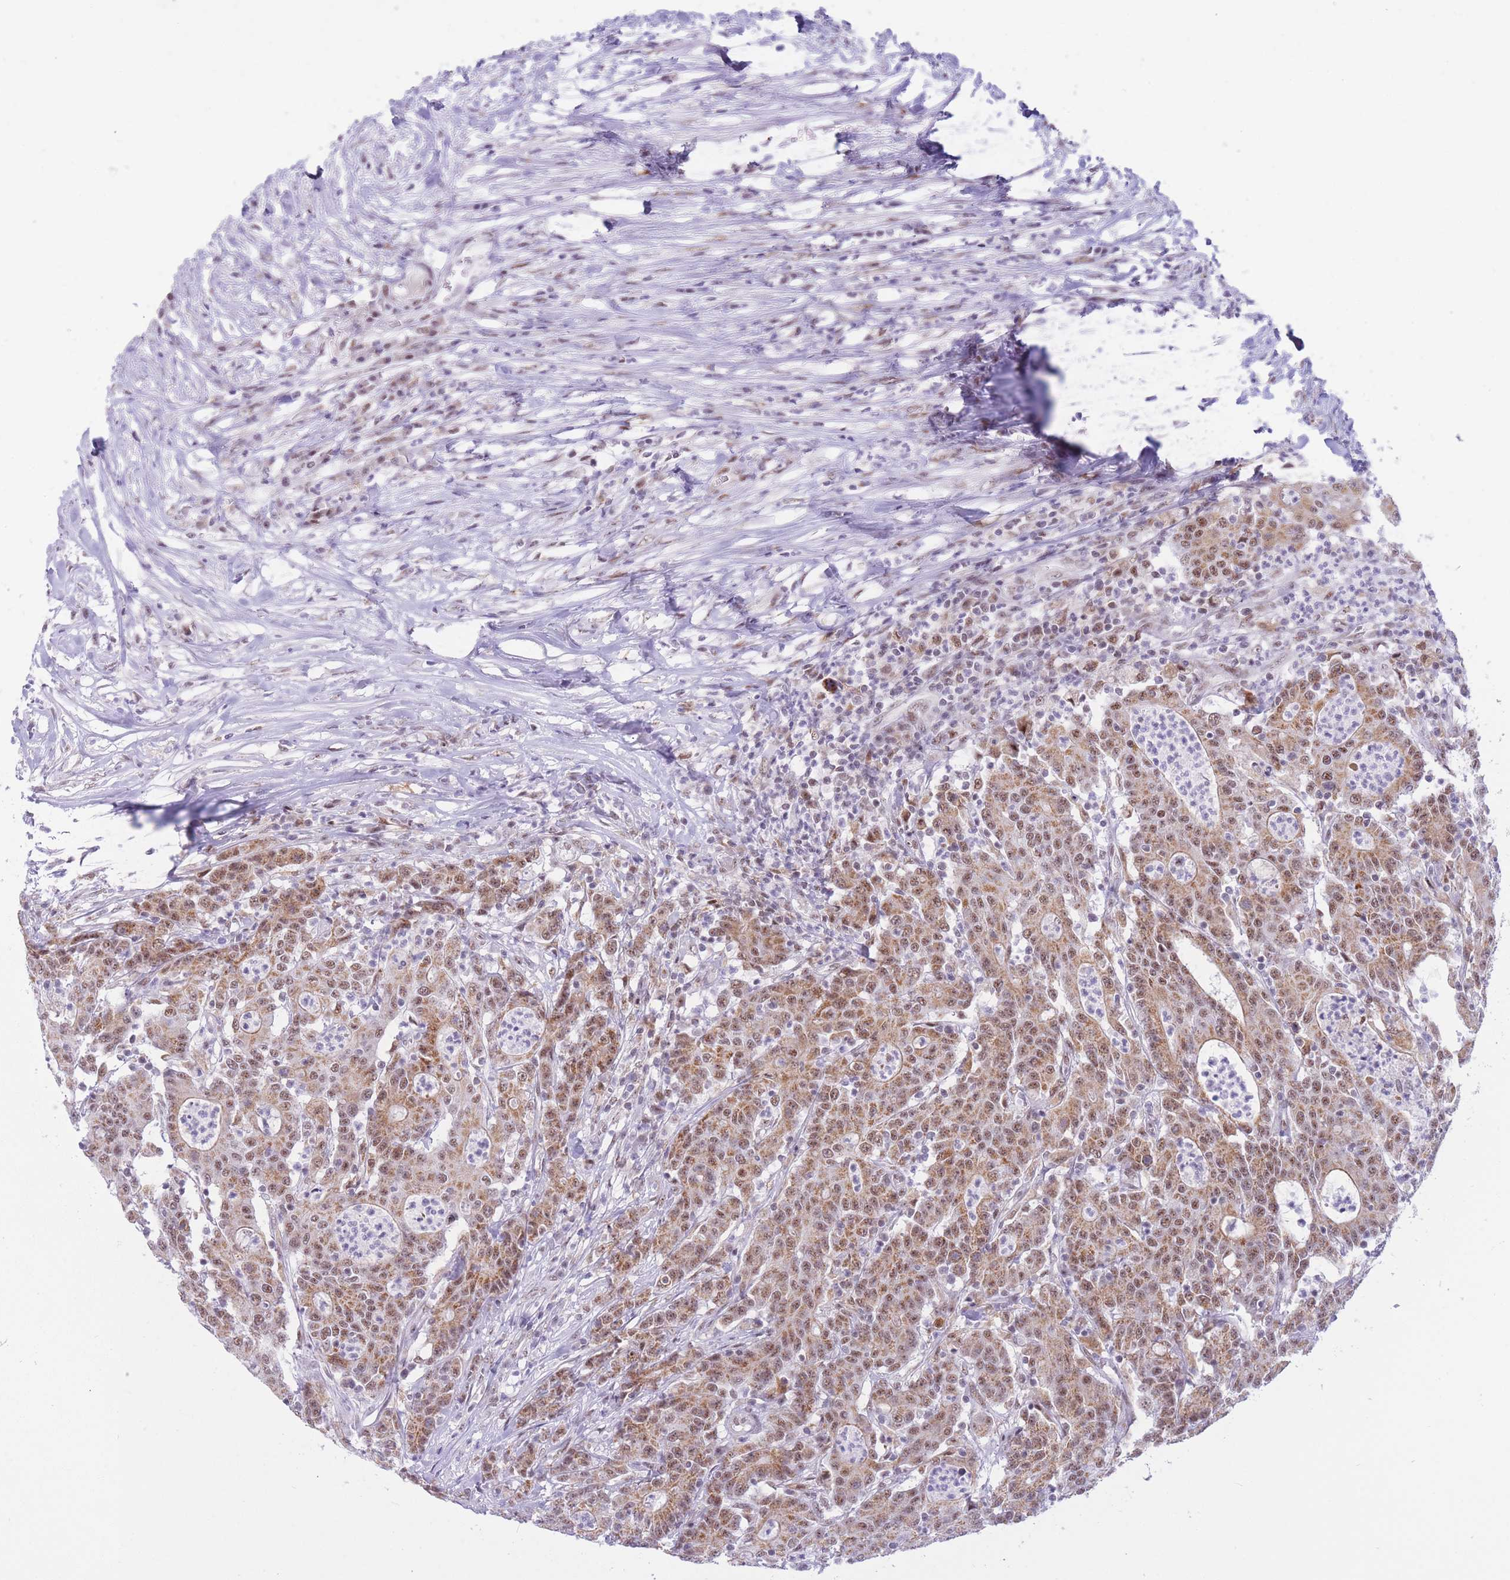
{"staining": {"intensity": "moderate", "quantity": ">75%", "location": "cytoplasmic/membranous,nuclear"}, "tissue": "colorectal cancer", "cell_type": "Tumor cells", "image_type": "cancer", "snomed": [{"axis": "morphology", "description": "Adenocarcinoma, NOS"}, {"axis": "topography", "description": "Colon"}], "caption": "This image reveals immunohistochemistry staining of human colorectal adenocarcinoma, with medium moderate cytoplasmic/membranous and nuclear staining in approximately >75% of tumor cells.", "gene": "CYP2B6", "patient": {"sex": "male", "age": 83}}